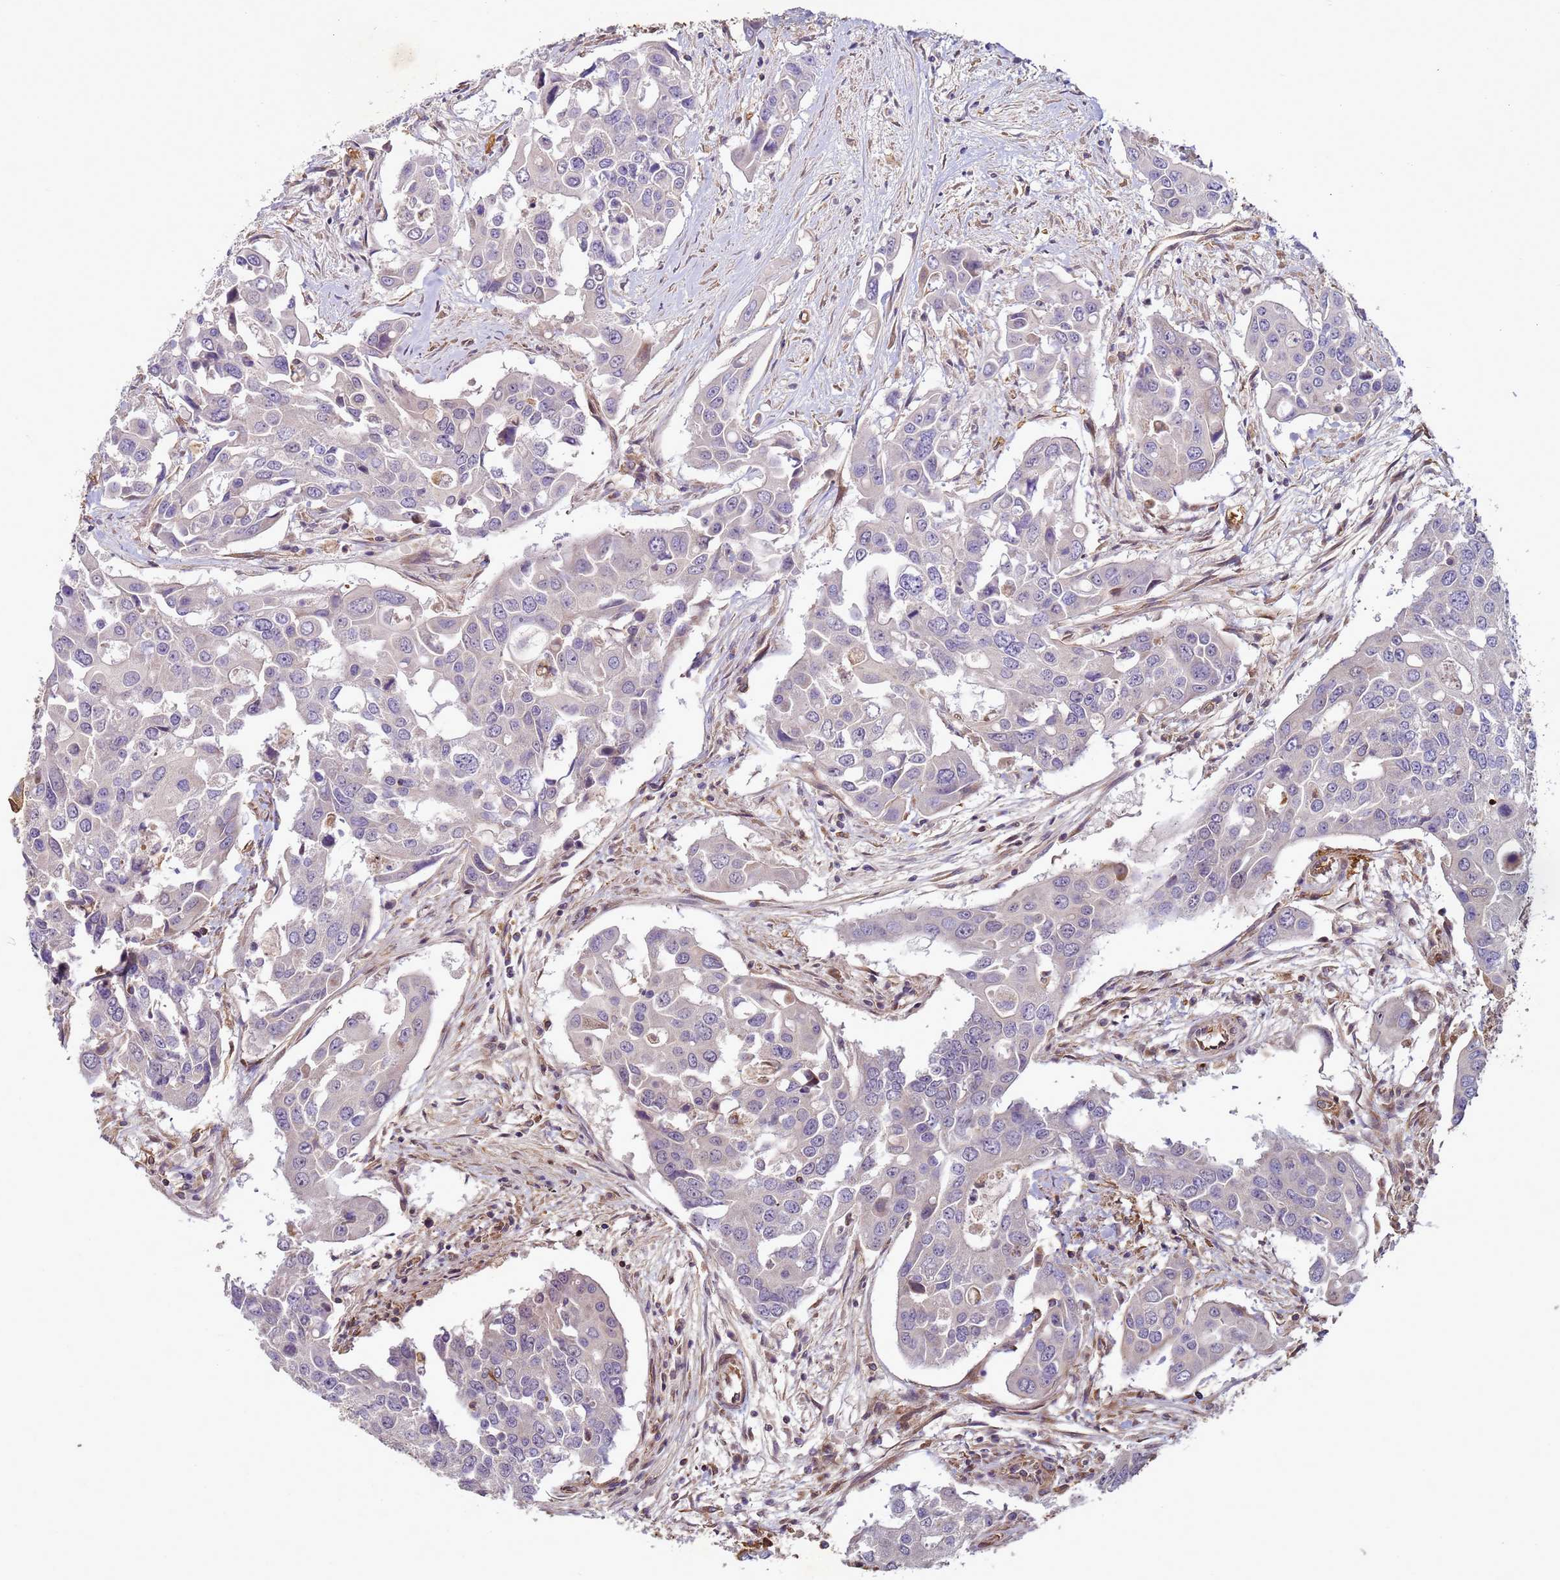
{"staining": {"intensity": "negative", "quantity": "none", "location": "none"}, "tissue": "colorectal cancer", "cell_type": "Tumor cells", "image_type": "cancer", "snomed": [{"axis": "morphology", "description": "Adenocarcinoma, NOS"}, {"axis": "topography", "description": "Colon"}], "caption": "A histopathology image of human adenocarcinoma (colorectal) is negative for staining in tumor cells.", "gene": "SGIP1", "patient": {"sex": "male", "age": 77}}